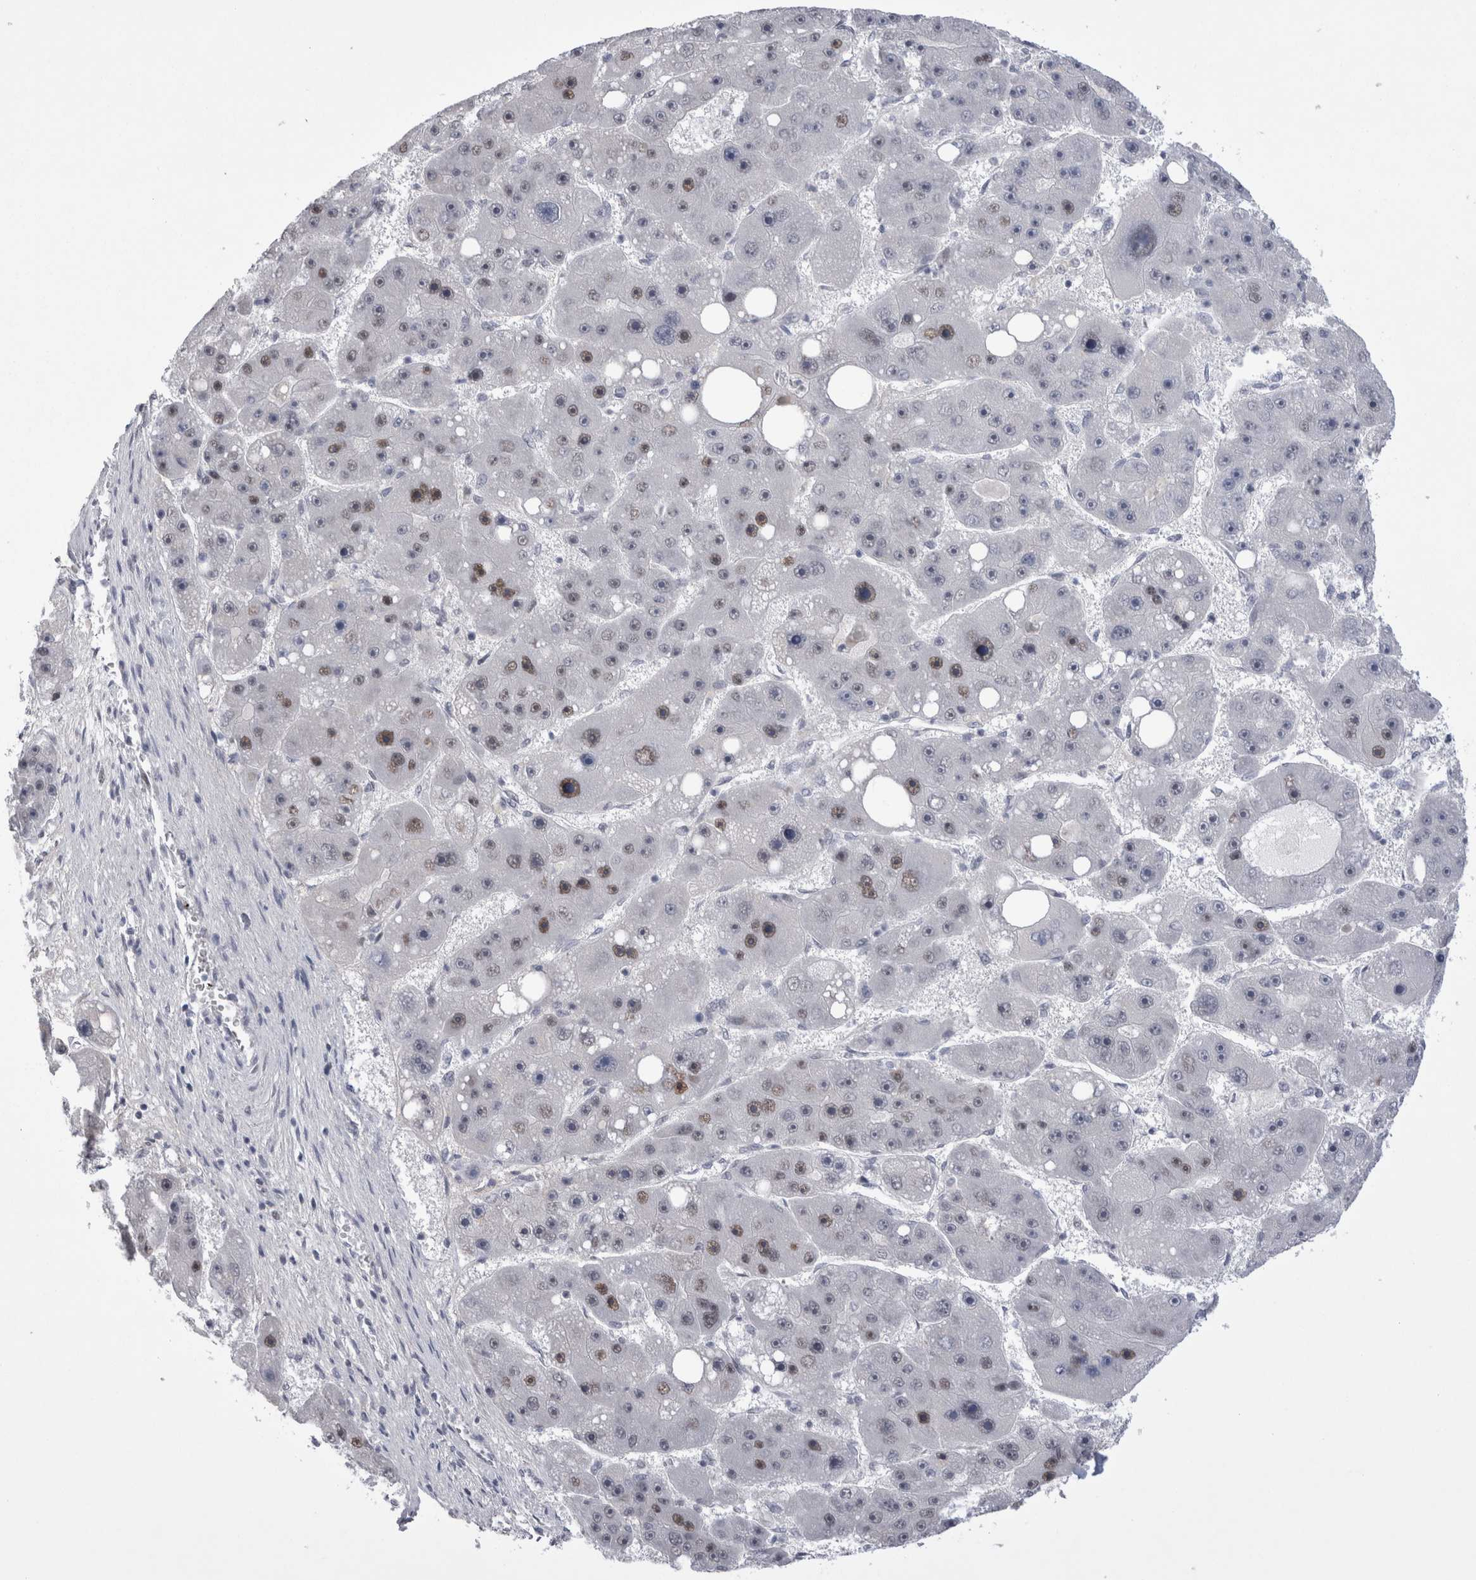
{"staining": {"intensity": "weak", "quantity": "25%-75%", "location": "nuclear"}, "tissue": "liver cancer", "cell_type": "Tumor cells", "image_type": "cancer", "snomed": [{"axis": "morphology", "description": "Carcinoma, Hepatocellular, NOS"}, {"axis": "topography", "description": "Liver"}], "caption": "Immunohistochemical staining of human liver cancer (hepatocellular carcinoma) shows weak nuclear protein positivity in about 25%-75% of tumor cells.", "gene": "API5", "patient": {"sex": "female", "age": 61}}